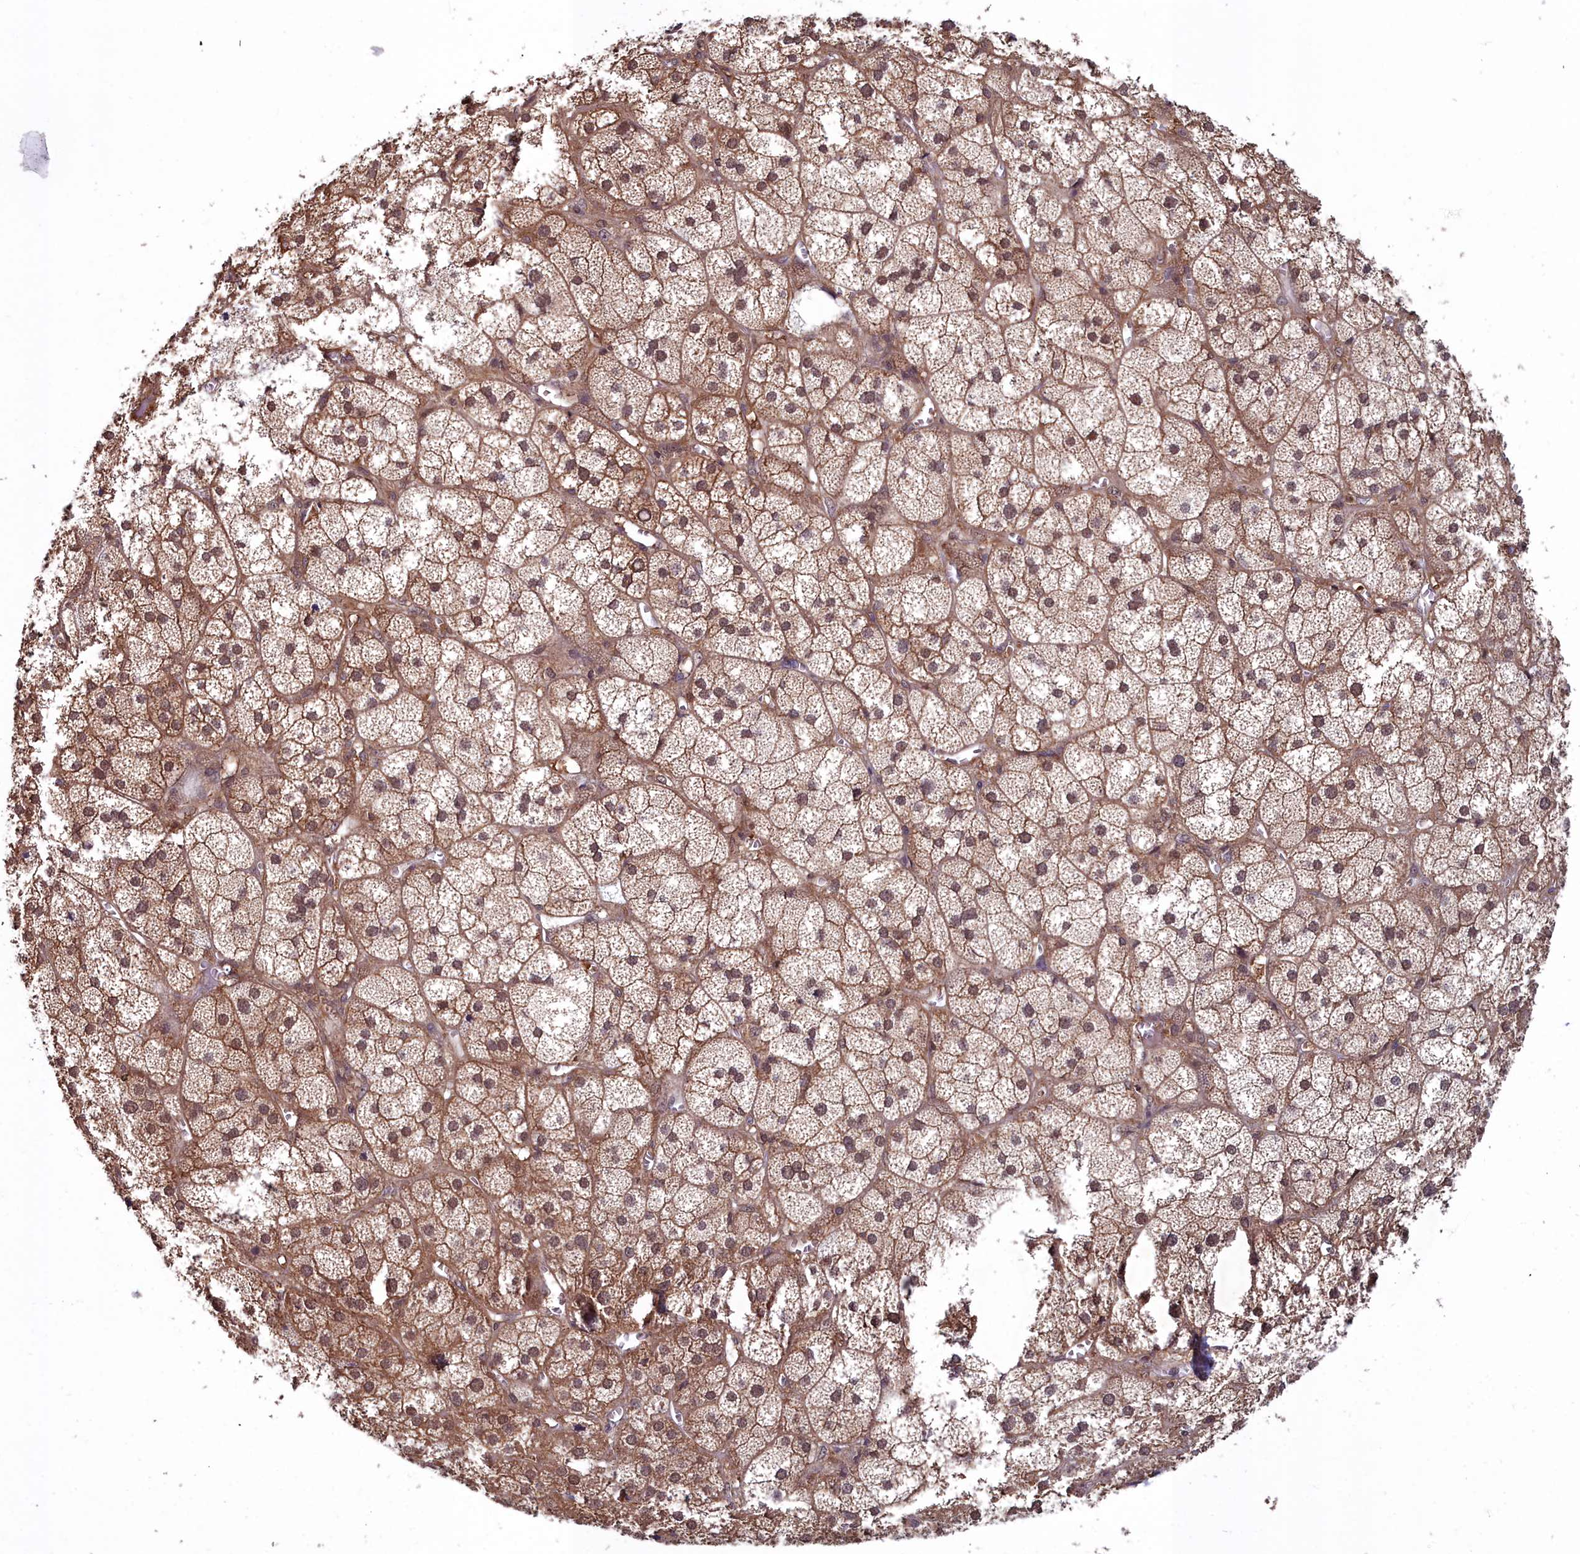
{"staining": {"intensity": "moderate", "quantity": ">75%", "location": "cytoplasmic/membranous"}, "tissue": "adrenal gland", "cell_type": "Glandular cells", "image_type": "normal", "snomed": [{"axis": "morphology", "description": "Normal tissue, NOS"}, {"axis": "topography", "description": "Adrenal gland"}], "caption": "Immunohistochemistry (IHC) staining of unremarkable adrenal gland, which demonstrates medium levels of moderate cytoplasmic/membranous positivity in about >75% of glandular cells indicating moderate cytoplasmic/membranous protein staining. The staining was performed using DAB (brown) for protein detection and nuclei were counterstained in hematoxylin (blue).", "gene": "GFRA2", "patient": {"sex": "female", "age": 61}}